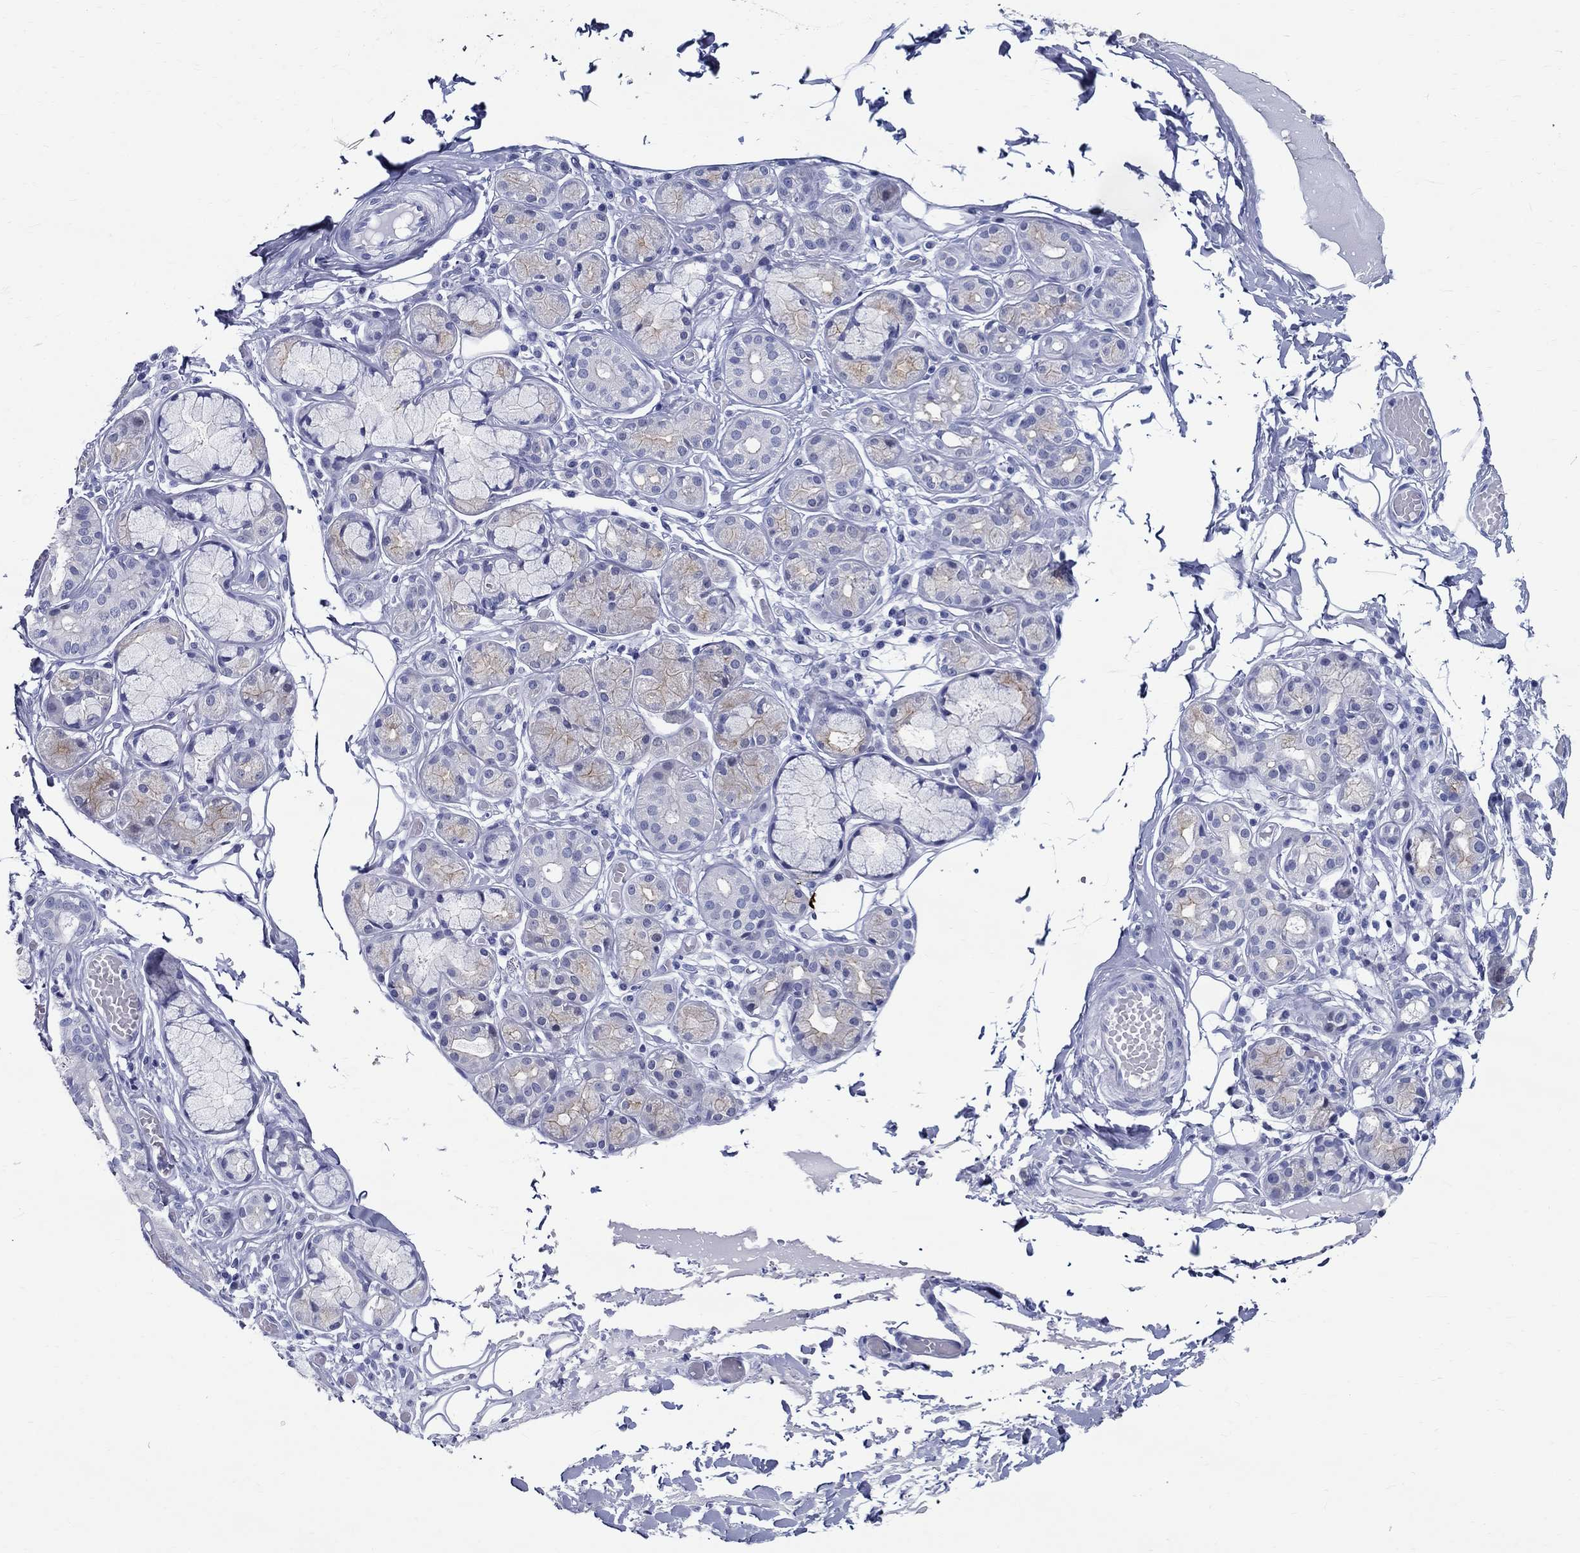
{"staining": {"intensity": "weak", "quantity": "25%-75%", "location": "cytoplasmic/membranous"}, "tissue": "salivary gland", "cell_type": "Glandular cells", "image_type": "normal", "snomed": [{"axis": "morphology", "description": "Normal tissue, NOS"}, {"axis": "topography", "description": "Salivary gland"}, {"axis": "topography", "description": "Peripheral nerve tissue"}], "caption": "IHC of benign human salivary gland displays low levels of weak cytoplasmic/membranous staining in about 25%-75% of glandular cells. Nuclei are stained in blue.", "gene": "BSPRY", "patient": {"sex": "male", "age": 71}}